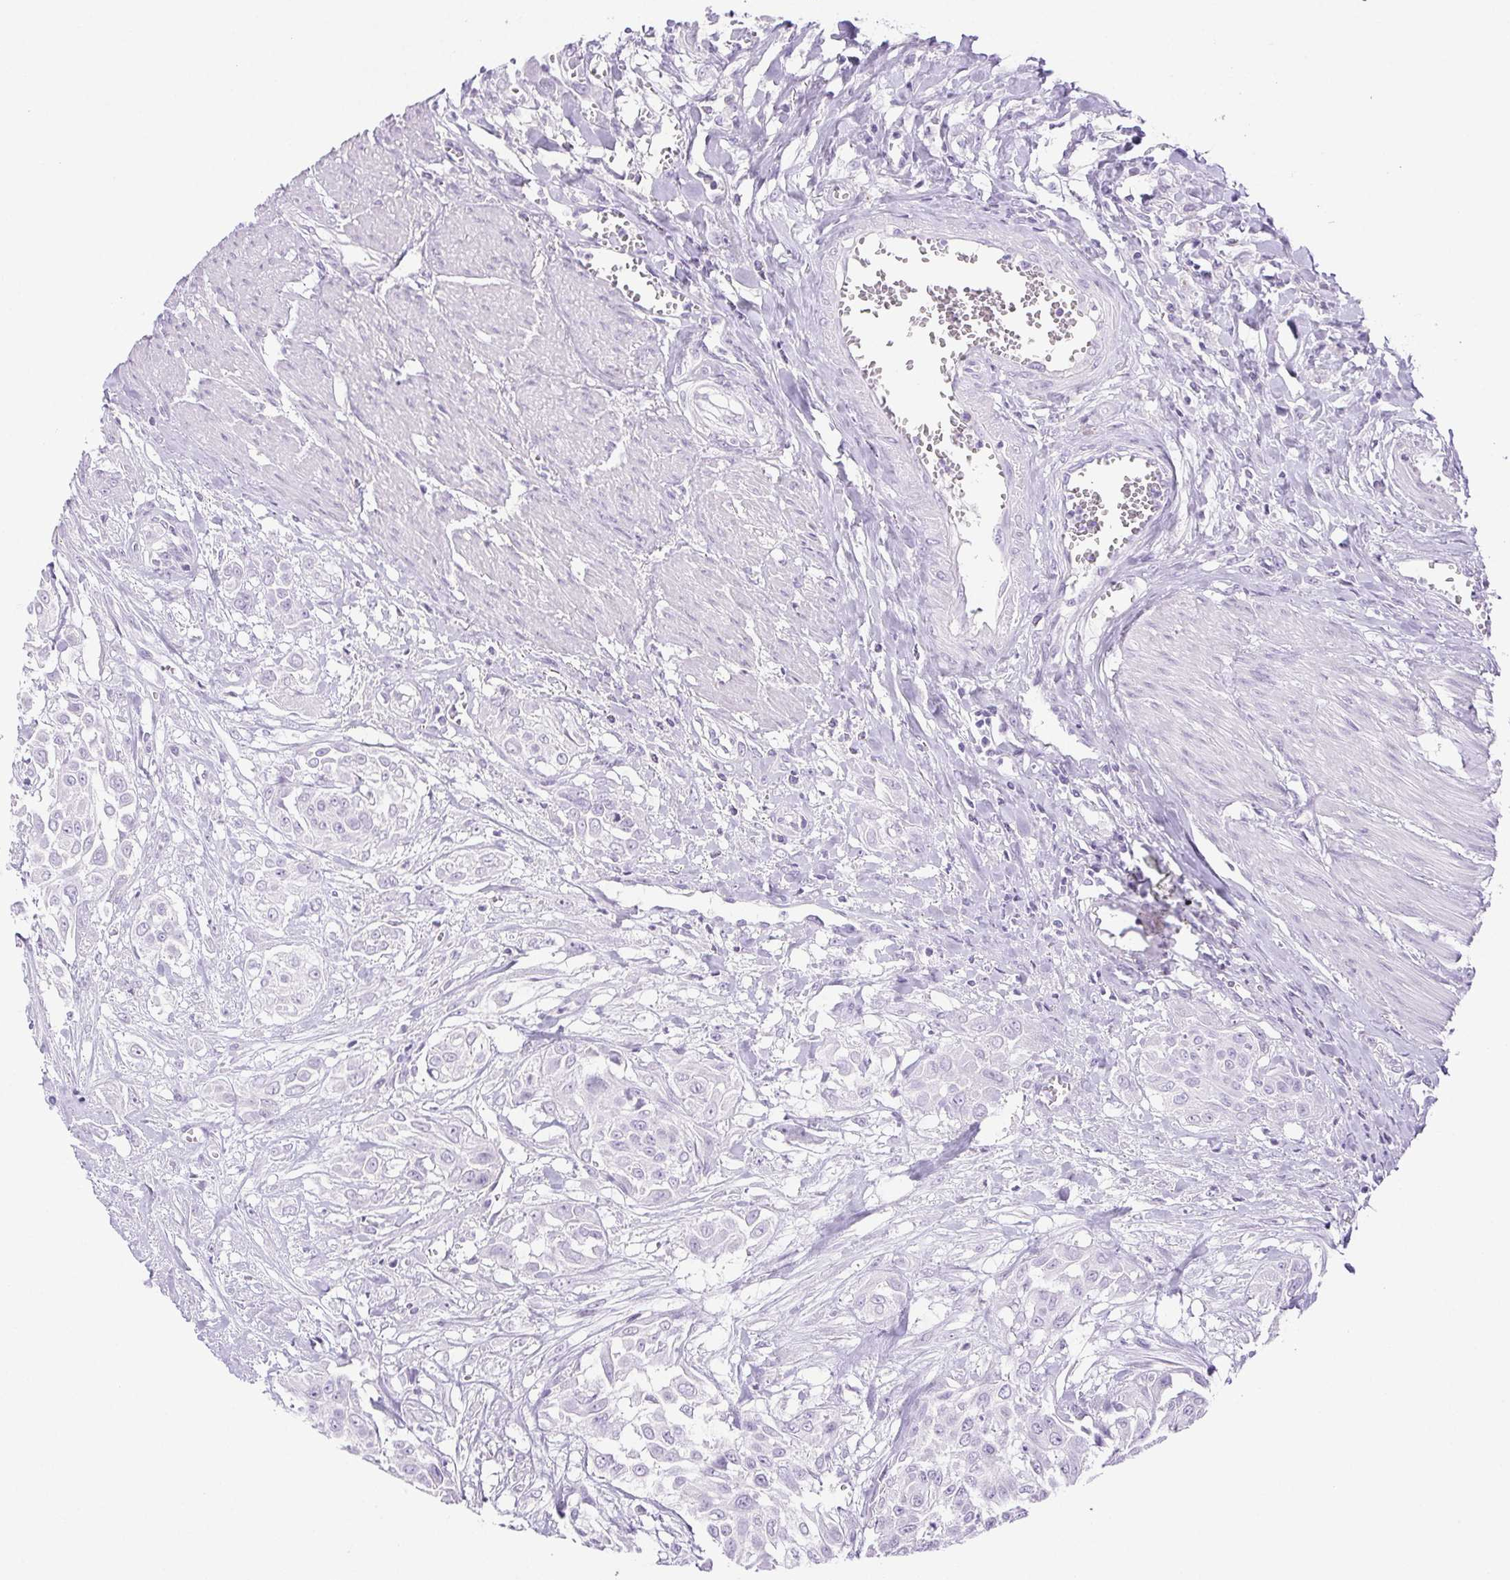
{"staining": {"intensity": "negative", "quantity": "none", "location": "none"}, "tissue": "urothelial cancer", "cell_type": "Tumor cells", "image_type": "cancer", "snomed": [{"axis": "morphology", "description": "Urothelial carcinoma, High grade"}, {"axis": "topography", "description": "Urinary bladder"}], "caption": "The IHC photomicrograph has no significant expression in tumor cells of high-grade urothelial carcinoma tissue.", "gene": "HLA-G", "patient": {"sex": "male", "age": 57}}